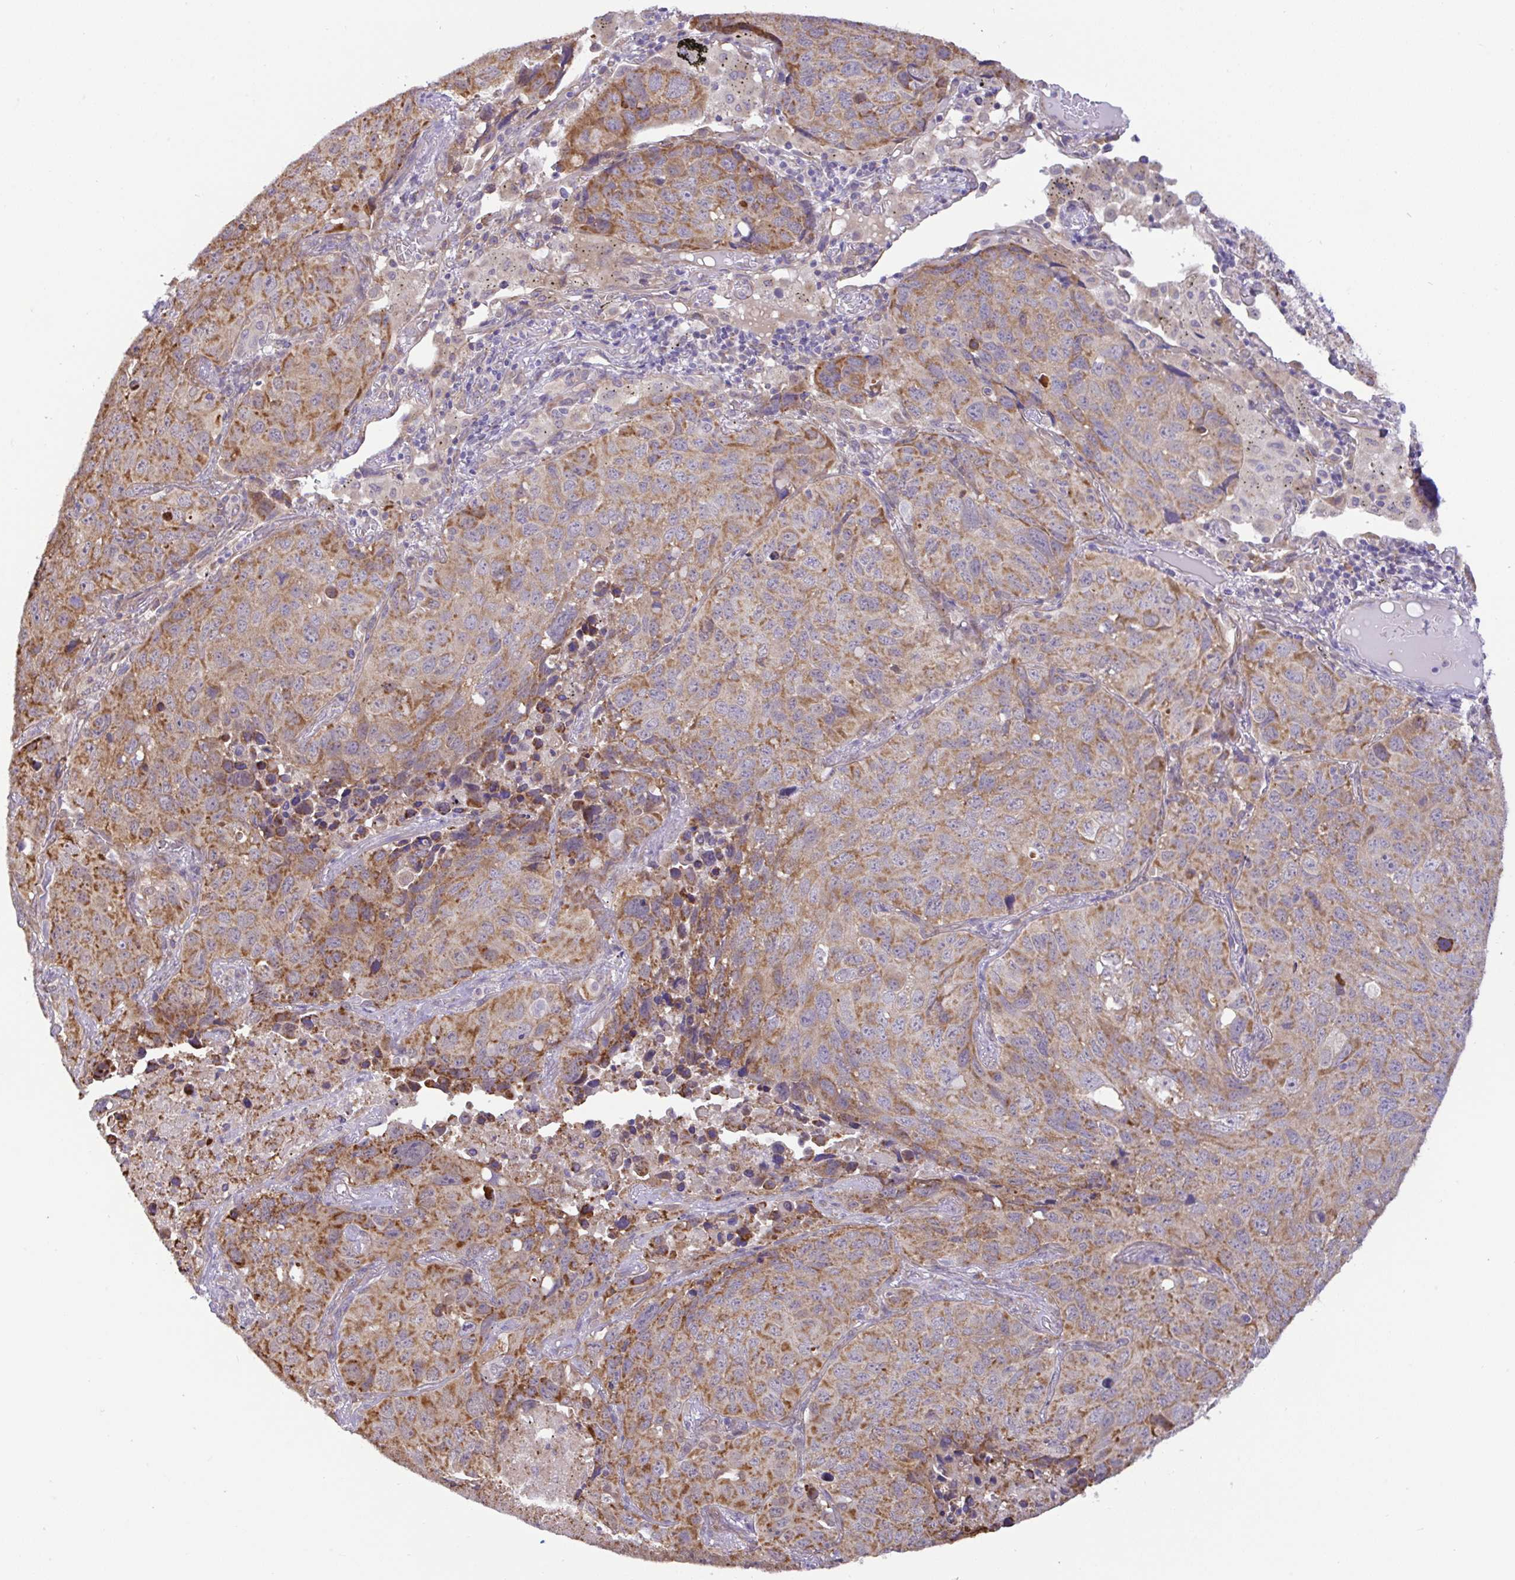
{"staining": {"intensity": "moderate", "quantity": ">75%", "location": "cytoplasmic/membranous"}, "tissue": "lung cancer", "cell_type": "Tumor cells", "image_type": "cancer", "snomed": [{"axis": "morphology", "description": "Squamous cell carcinoma, NOS"}, {"axis": "topography", "description": "Lung"}], "caption": "Moderate cytoplasmic/membranous protein expression is identified in approximately >75% of tumor cells in lung squamous cell carcinoma. The staining was performed using DAB (3,3'-diaminobenzidine) to visualize the protein expression in brown, while the nuclei were stained in blue with hematoxylin (Magnification: 20x).", "gene": "DLEU7", "patient": {"sex": "male", "age": 60}}